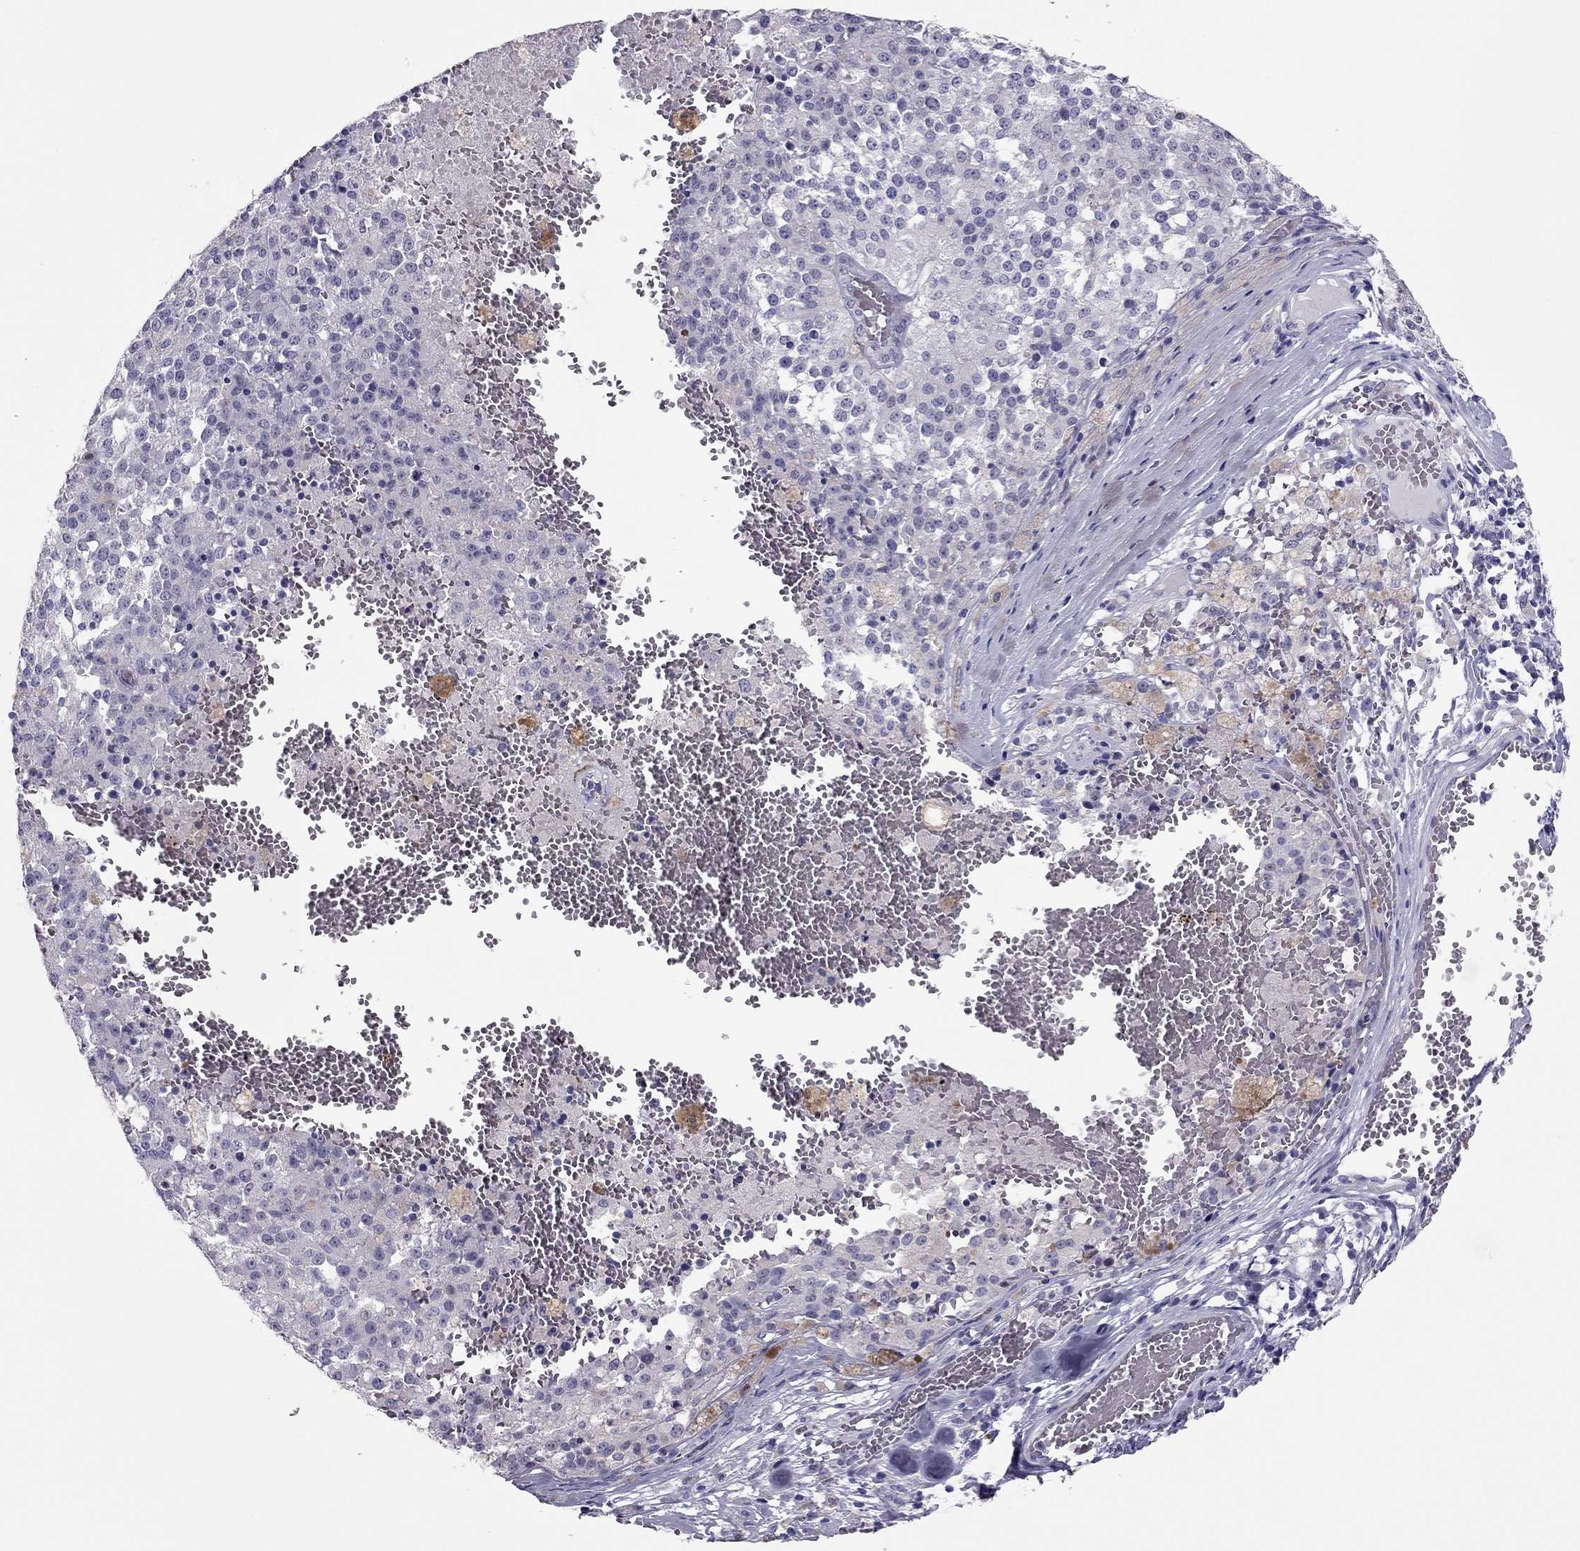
{"staining": {"intensity": "weak", "quantity": "<25%", "location": "cytoplasmic/membranous"}, "tissue": "melanoma", "cell_type": "Tumor cells", "image_type": "cancer", "snomed": [{"axis": "morphology", "description": "Malignant melanoma, Metastatic site"}, {"axis": "topography", "description": "Lymph node"}], "caption": "Tumor cells show no significant expression in malignant melanoma (metastatic site).", "gene": "PDE6A", "patient": {"sex": "female", "age": 64}}